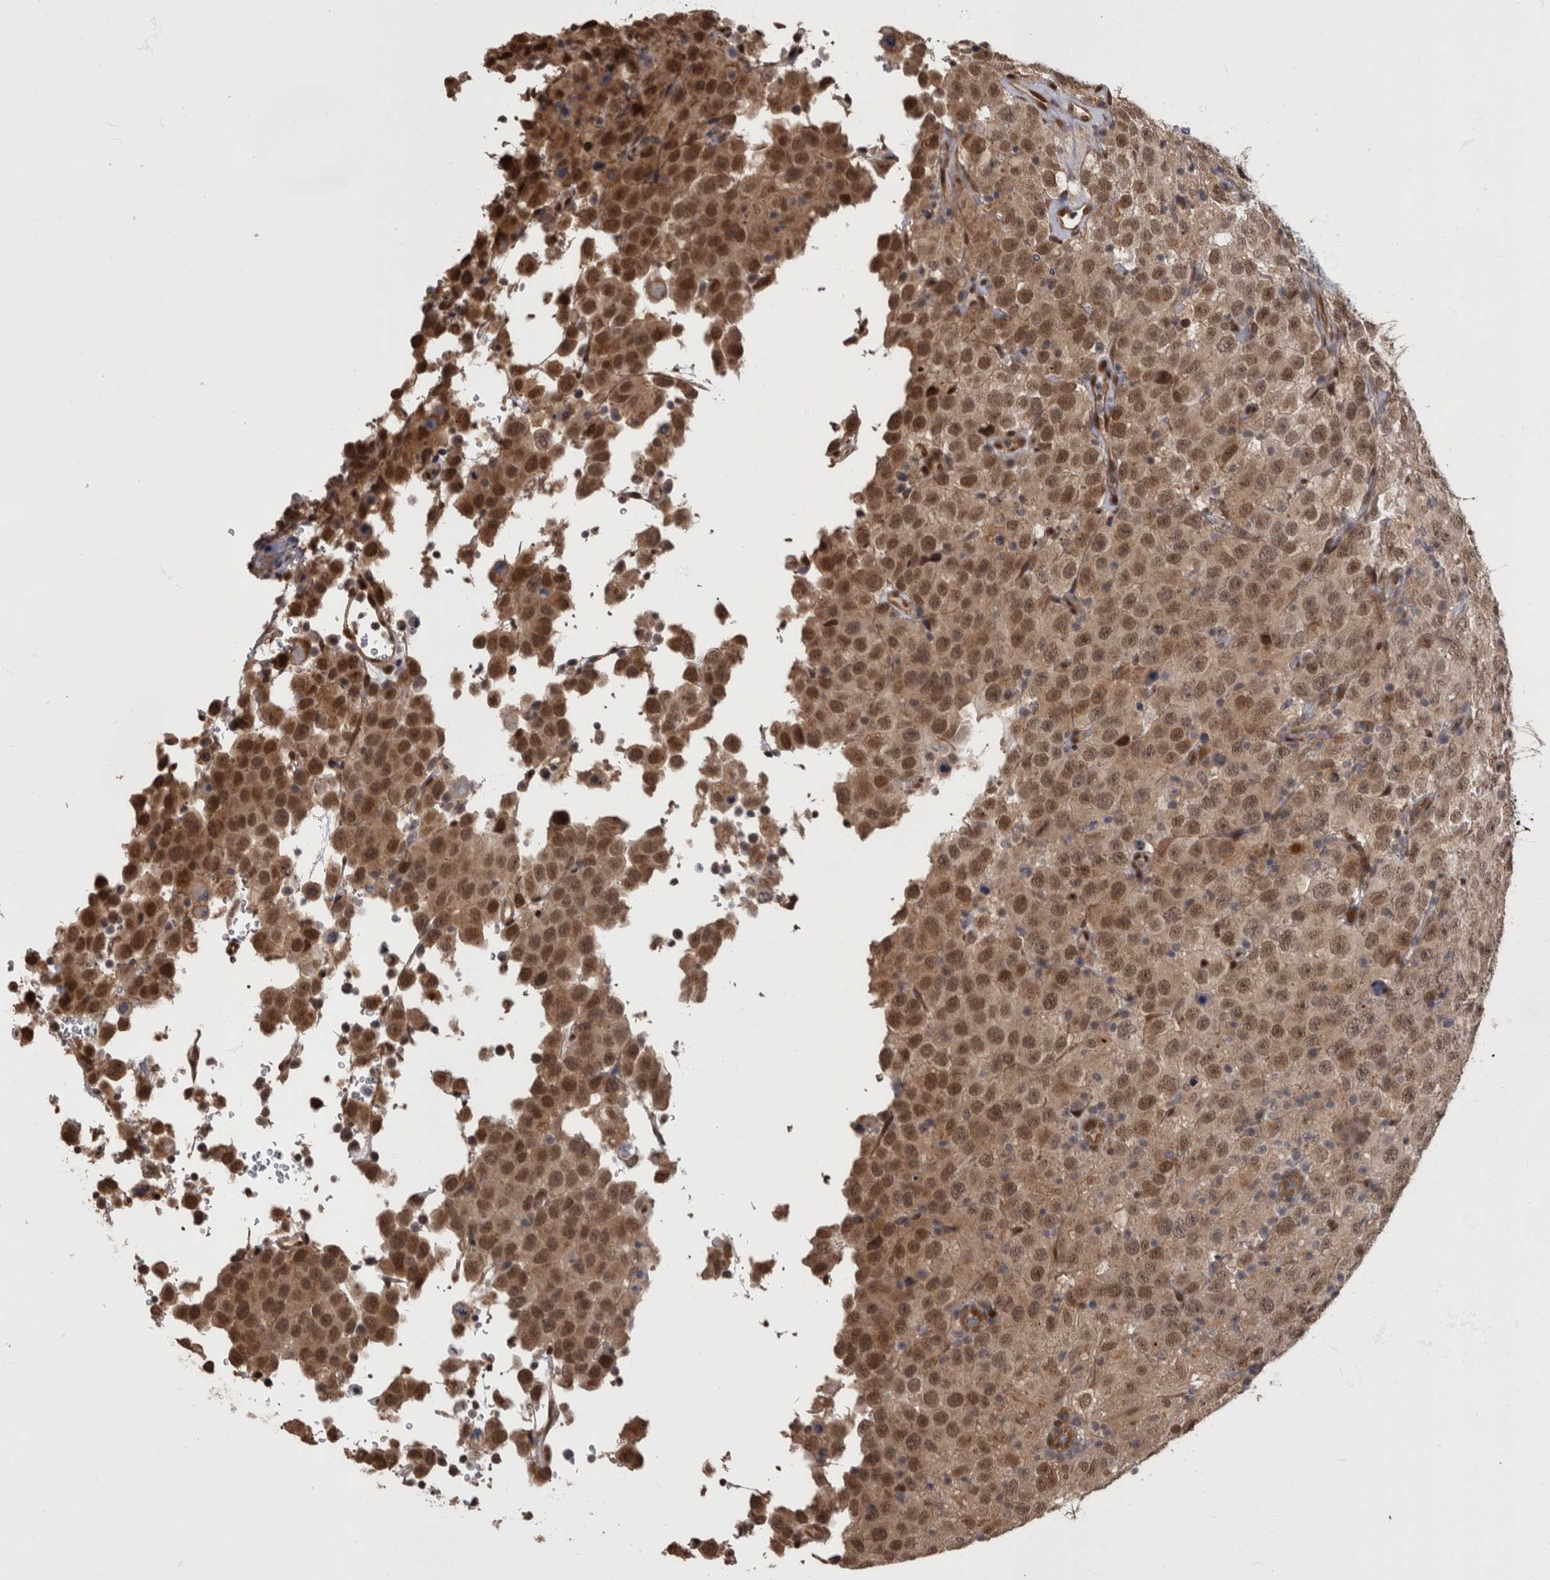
{"staining": {"intensity": "moderate", "quantity": ">75%", "location": "cytoplasmic/membranous,nuclear"}, "tissue": "testis cancer", "cell_type": "Tumor cells", "image_type": "cancer", "snomed": [{"axis": "morphology", "description": "Seminoma, NOS"}, {"axis": "topography", "description": "Testis"}], "caption": "Tumor cells reveal medium levels of moderate cytoplasmic/membranous and nuclear positivity in approximately >75% of cells in human testis cancer.", "gene": "AKT3", "patient": {"sex": "male", "age": 41}}